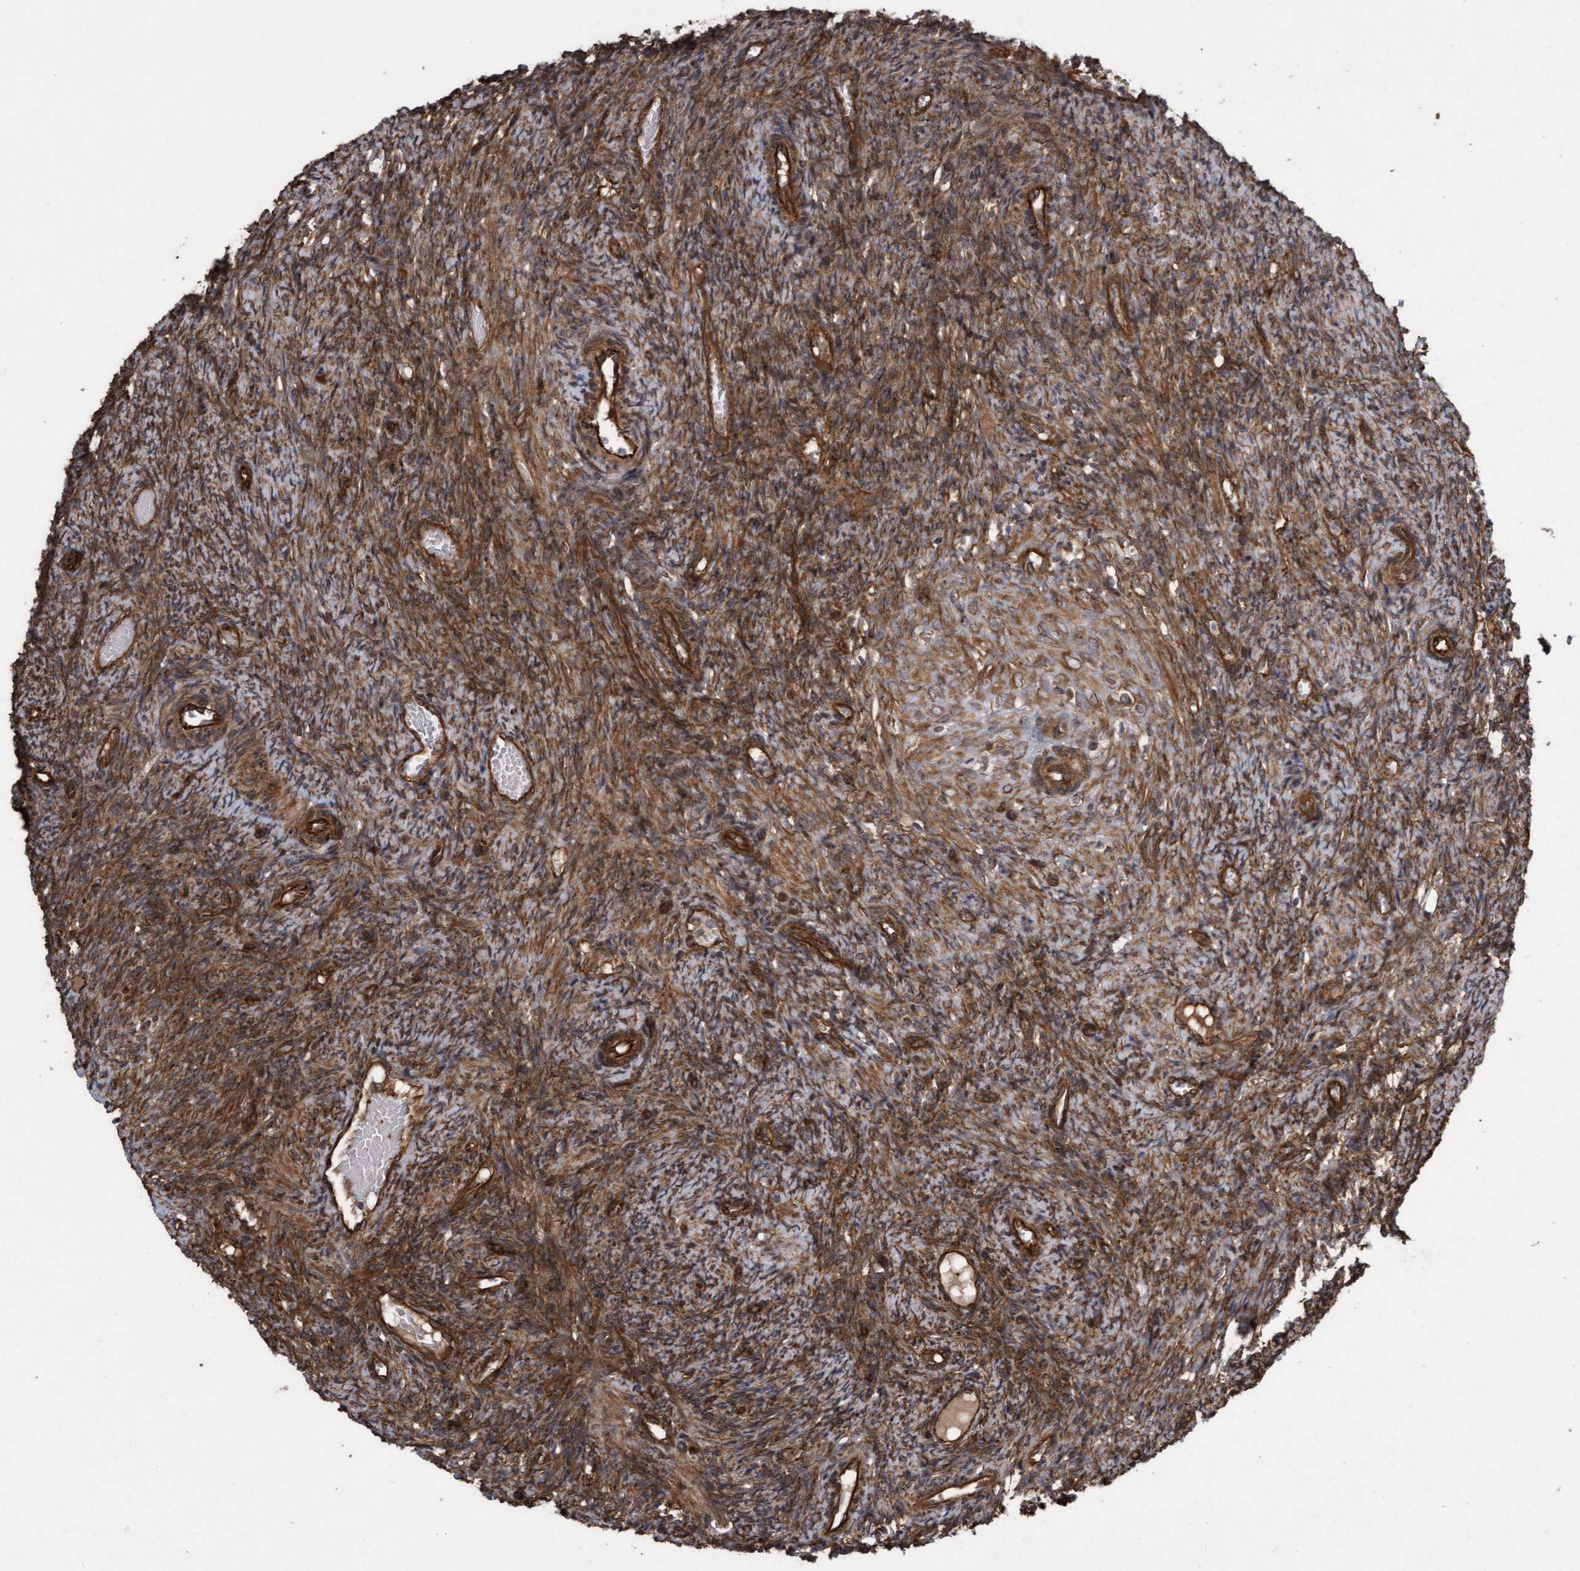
{"staining": {"intensity": "moderate", "quantity": ">75%", "location": "cytoplasmic/membranous"}, "tissue": "ovary", "cell_type": "Ovarian stroma cells", "image_type": "normal", "snomed": [{"axis": "morphology", "description": "Normal tissue, NOS"}, {"axis": "topography", "description": "Ovary"}], "caption": "Ovary stained with a brown dye demonstrates moderate cytoplasmic/membranous positive expression in approximately >75% of ovarian stroma cells.", "gene": "CDC42EP4", "patient": {"sex": "female", "age": 41}}